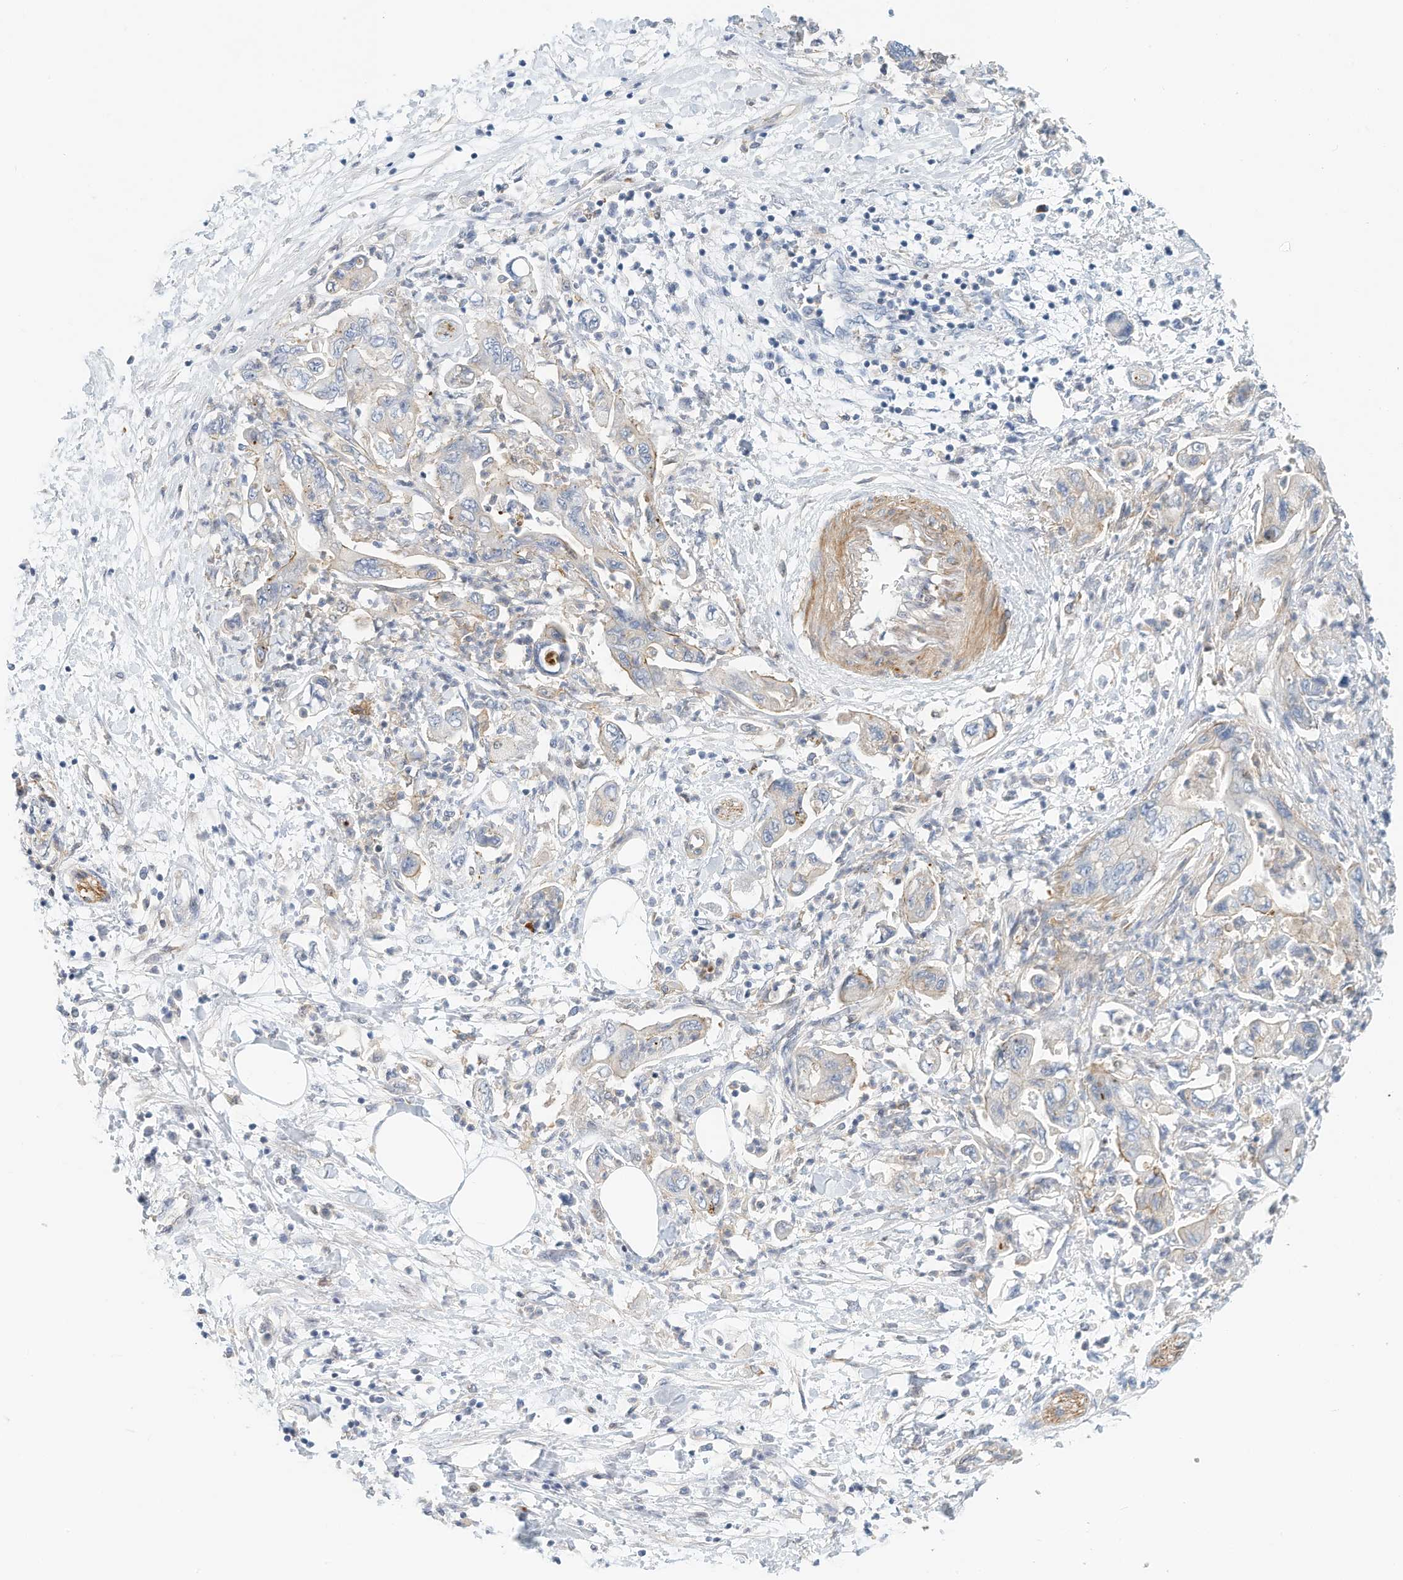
{"staining": {"intensity": "weak", "quantity": "<25%", "location": "cytoplasmic/membranous"}, "tissue": "pancreatic cancer", "cell_type": "Tumor cells", "image_type": "cancer", "snomed": [{"axis": "morphology", "description": "Adenocarcinoma, NOS"}, {"axis": "topography", "description": "Pancreas"}], "caption": "Tumor cells show no significant protein positivity in pancreatic cancer (adenocarcinoma). (DAB (3,3'-diaminobenzidine) immunohistochemistry visualized using brightfield microscopy, high magnification).", "gene": "MICAL1", "patient": {"sex": "female", "age": 73}}